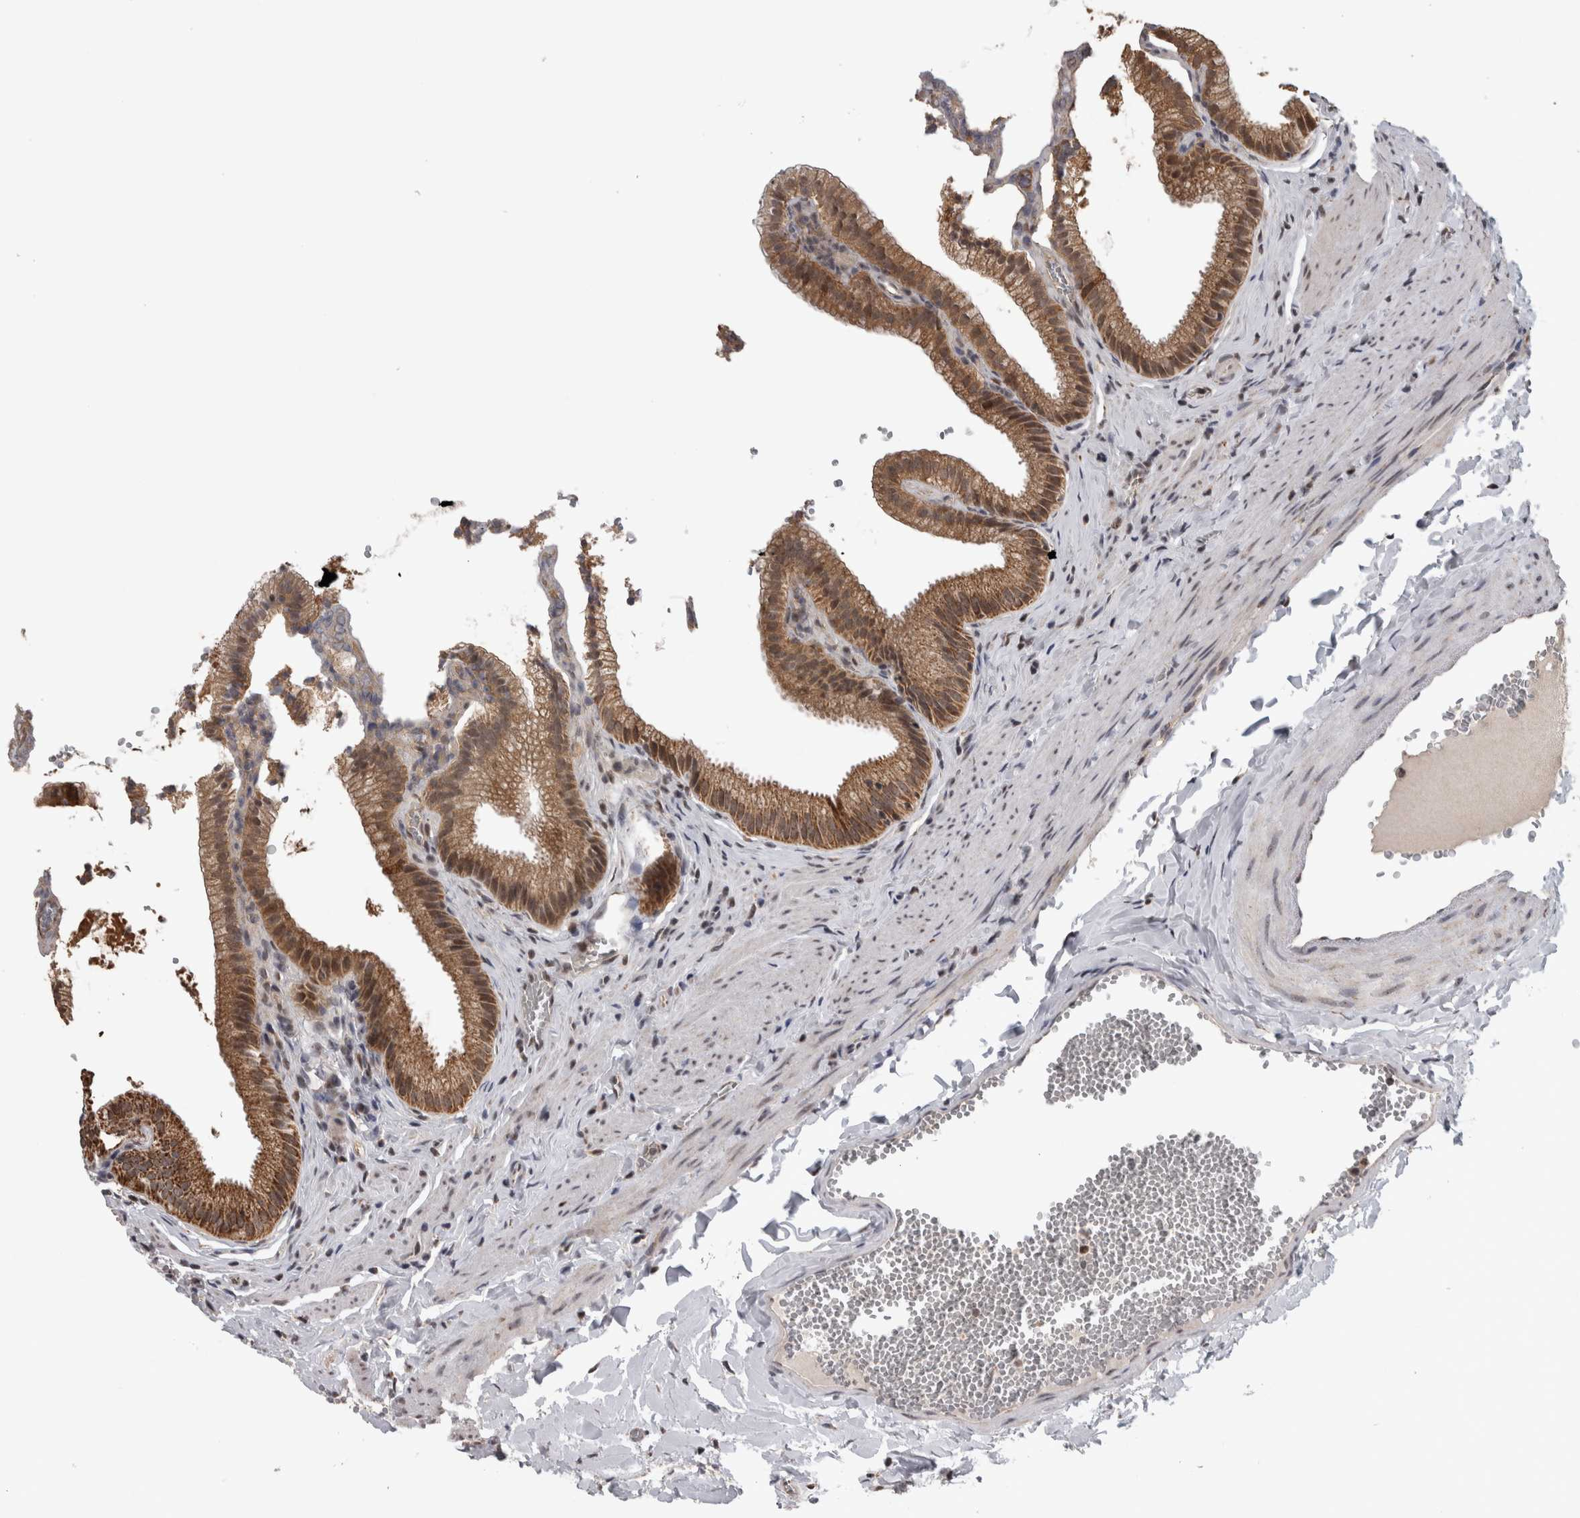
{"staining": {"intensity": "strong", "quantity": ">75%", "location": "cytoplasmic/membranous"}, "tissue": "gallbladder", "cell_type": "Glandular cells", "image_type": "normal", "snomed": [{"axis": "morphology", "description": "Normal tissue, NOS"}, {"axis": "topography", "description": "Gallbladder"}], "caption": "Strong cytoplasmic/membranous positivity is identified in about >75% of glandular cells in normal gallbladder. (Stains: DAB (3,3'-diaminobenzidine) in brown, nuclei in blue, Microscopy: brightfield microscopy at high magnification).", "gene": "OR2K2", "patient": {"sex": "male", "age": 38}}